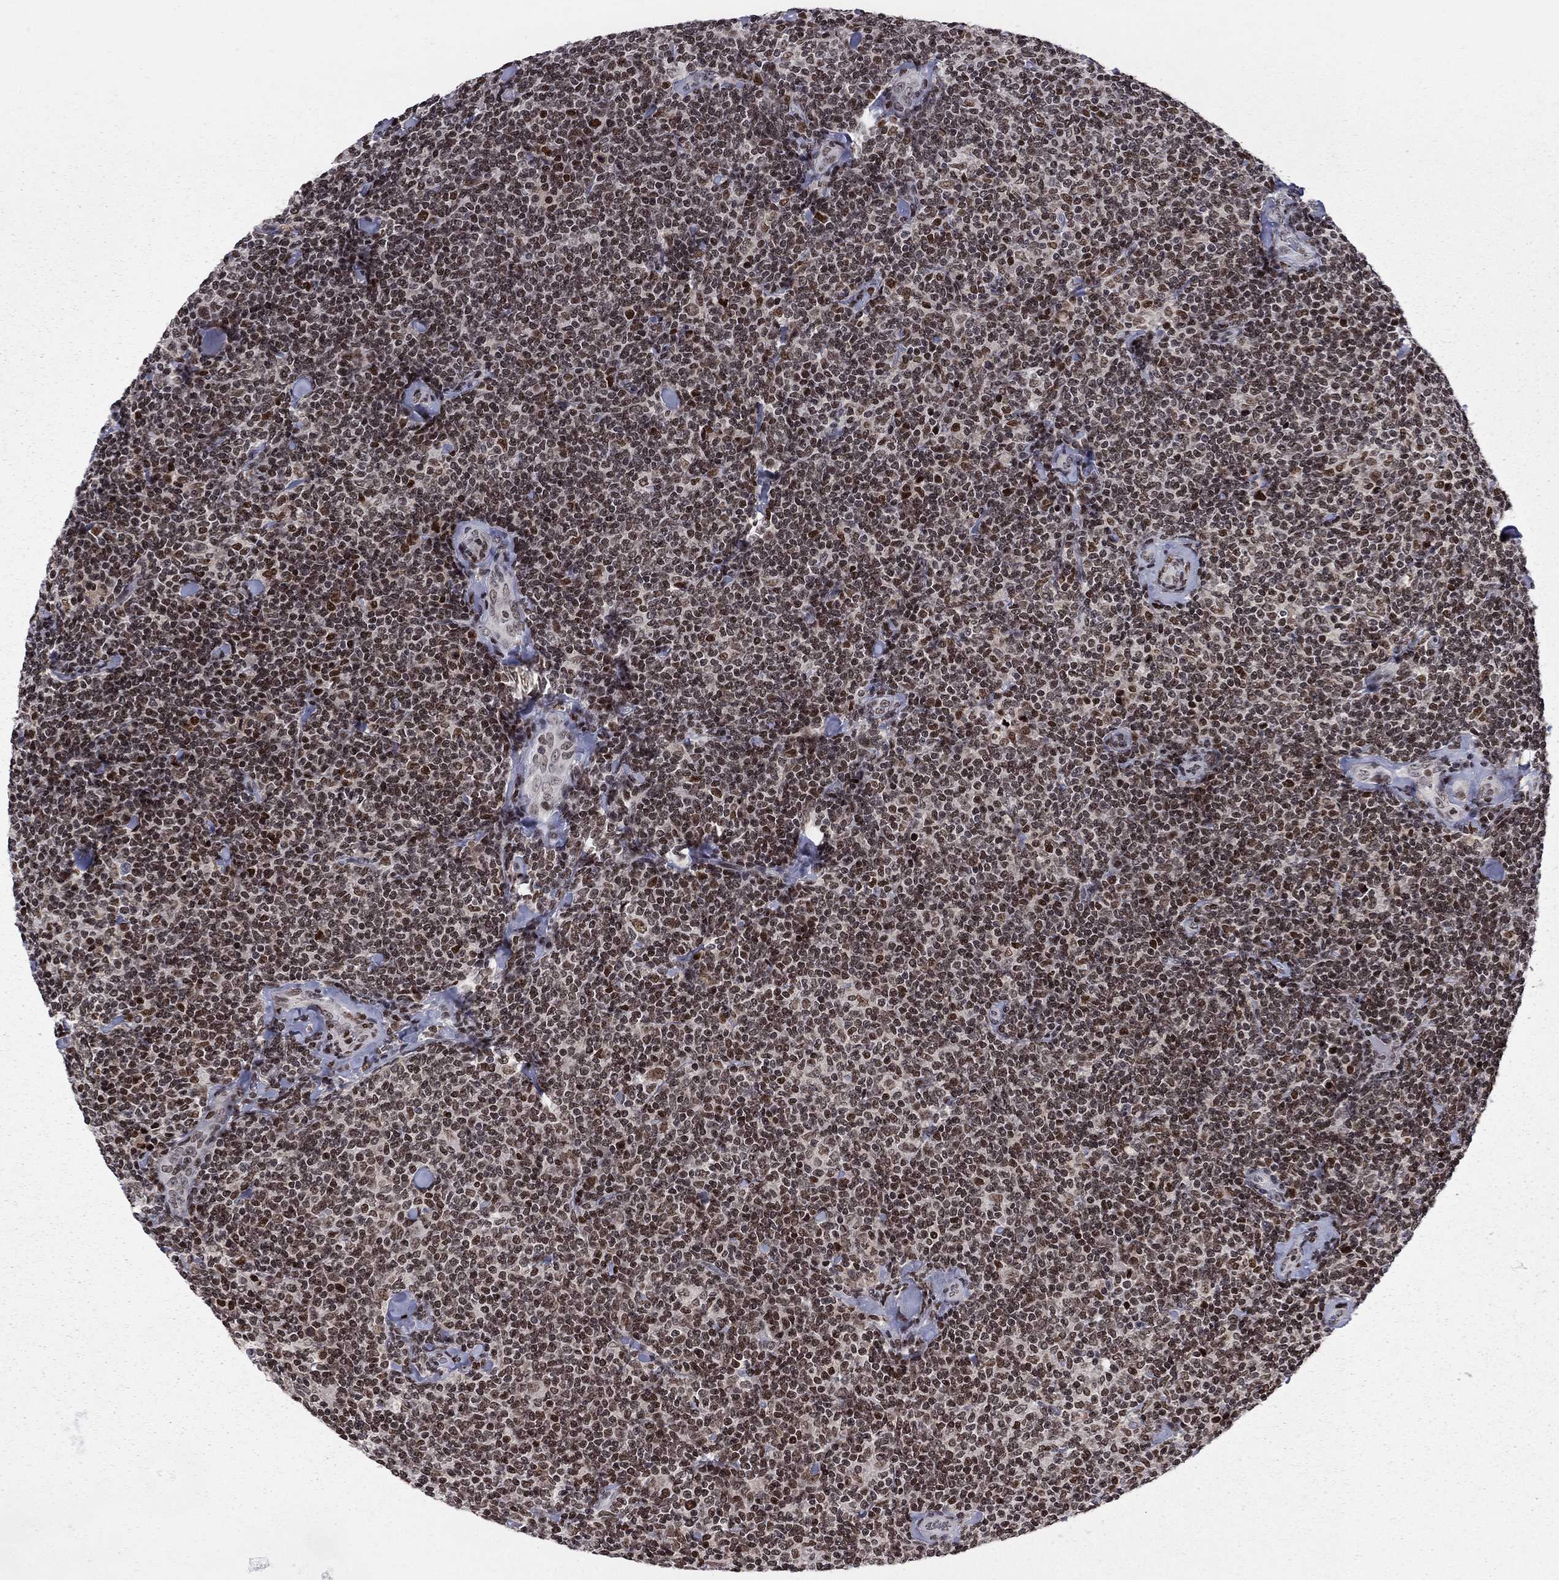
{"staining": {"intensity": "strong", "quantity": ">75%", "location": "nuclear"}, "tissue": "lymphoma", "cell_type": "Tumor cells", "image_type": "cancer", "snomed": [{"axis": "morphology", "description": "Malignant lymphoma, non-Hodgkin's type, Low grade"}, {"axis": "topography", "description": "Lymph node"}], "caption": "Brown immunohistochemical staining in human malignant lymphoma, non-Hodgkin's type (low-grade) displays strong nuclear positivity in approximately >75% of tumor cells.", "gene": "RNASEH2C", "patient": {"sex": "female", "age": 56}}